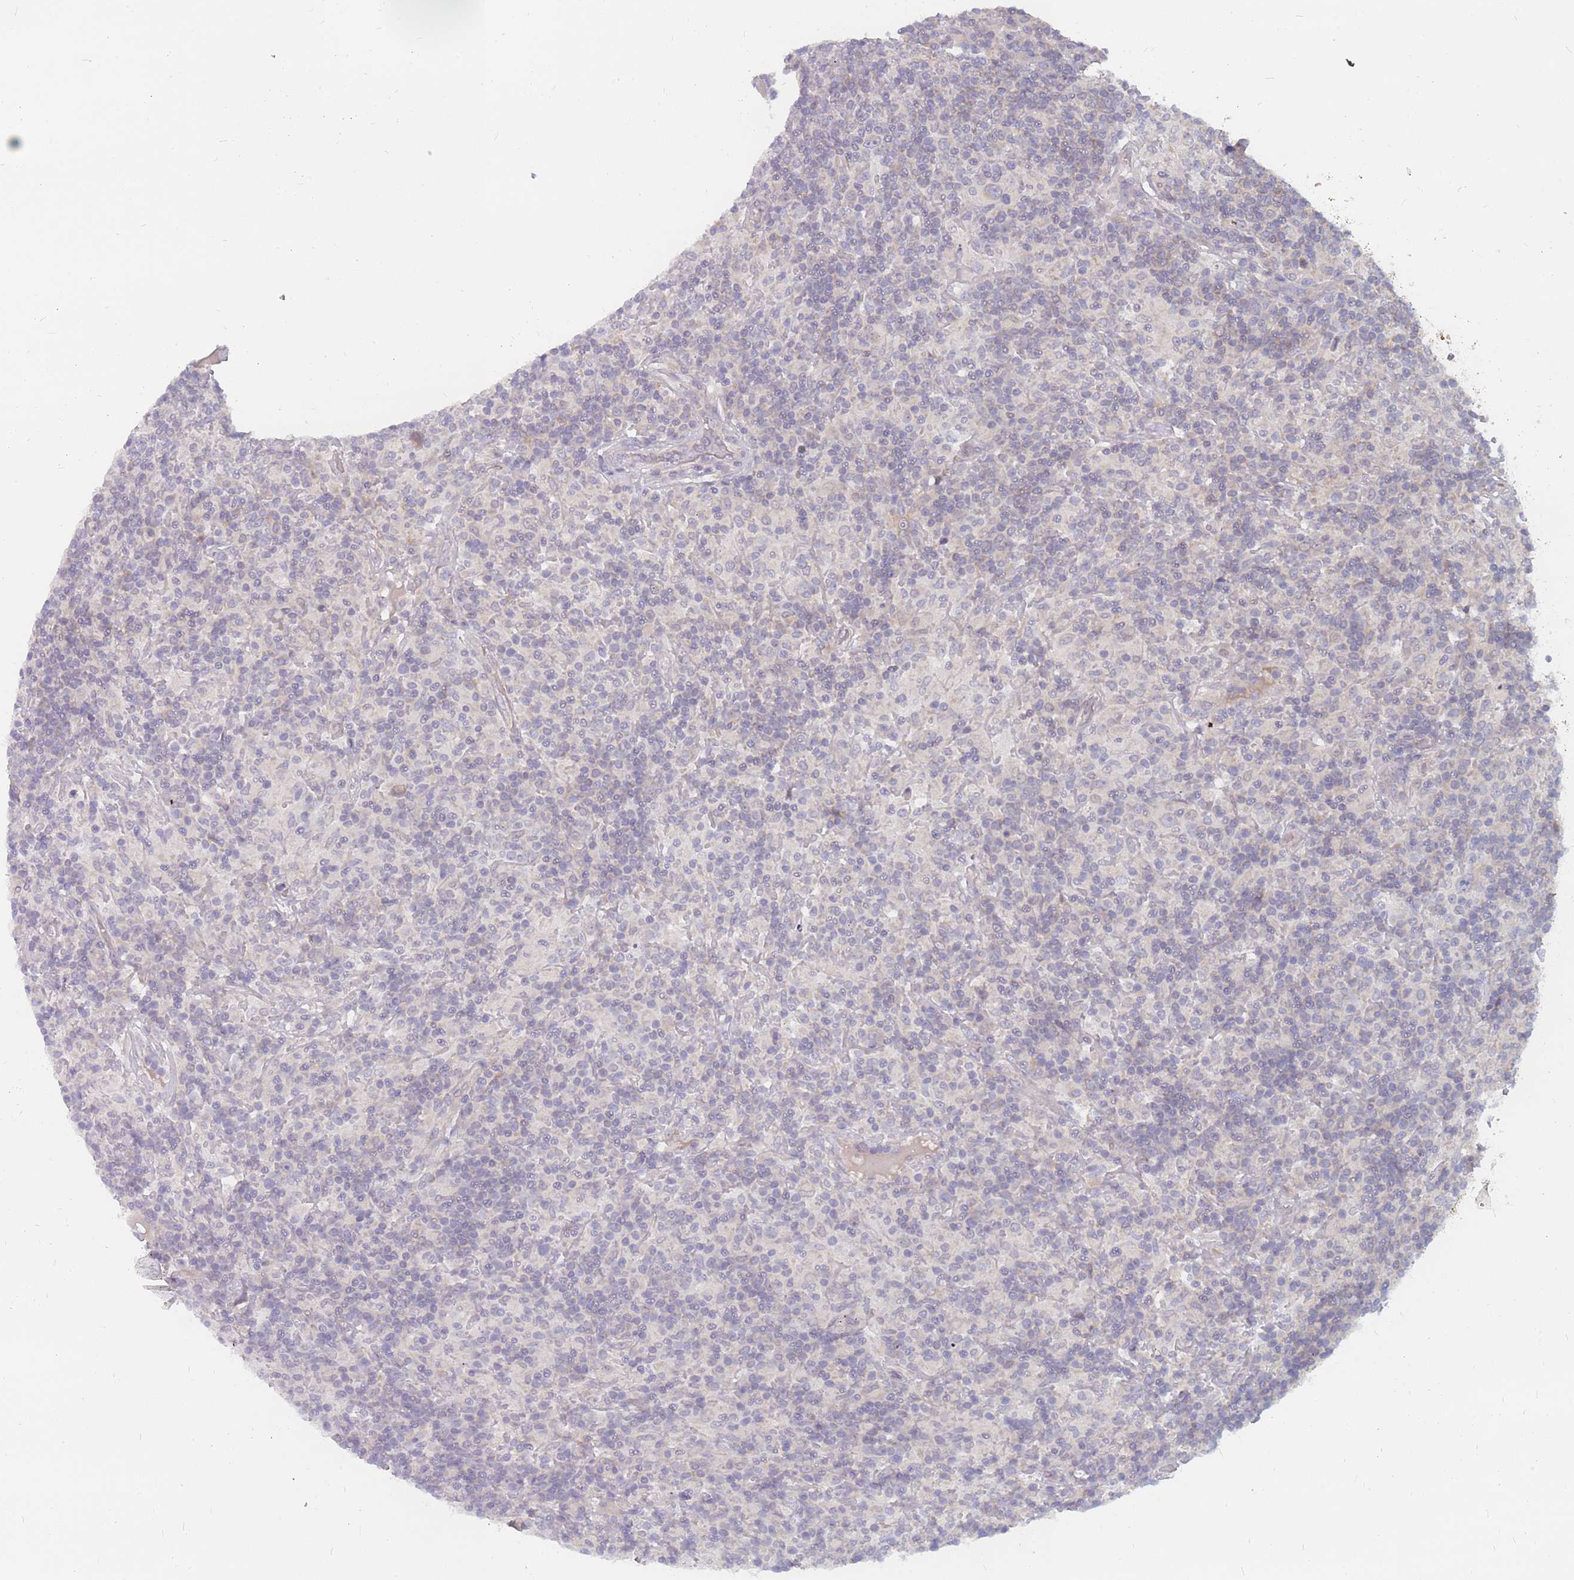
{"staining": {"intensity": "negative", "quantity": "none", "location": "none"}, "tissue": "lymphoma", "cell_type": "Tumor cells", "image_type": "cancer", "snomed": [{"axis": "morphology", "description": "Hodgkin's disease, NOS"}, {"axis": "topography", "description": "Lymph node"}], "caption": "There is no significant staining in tumor cells of lymphoma. (DAB (3,3'-diaminobenzidine) immunohistochemistry (IHC), high magnification).", "gene": "CMTR2", "patient": {"sex": "male", "age": 70}}